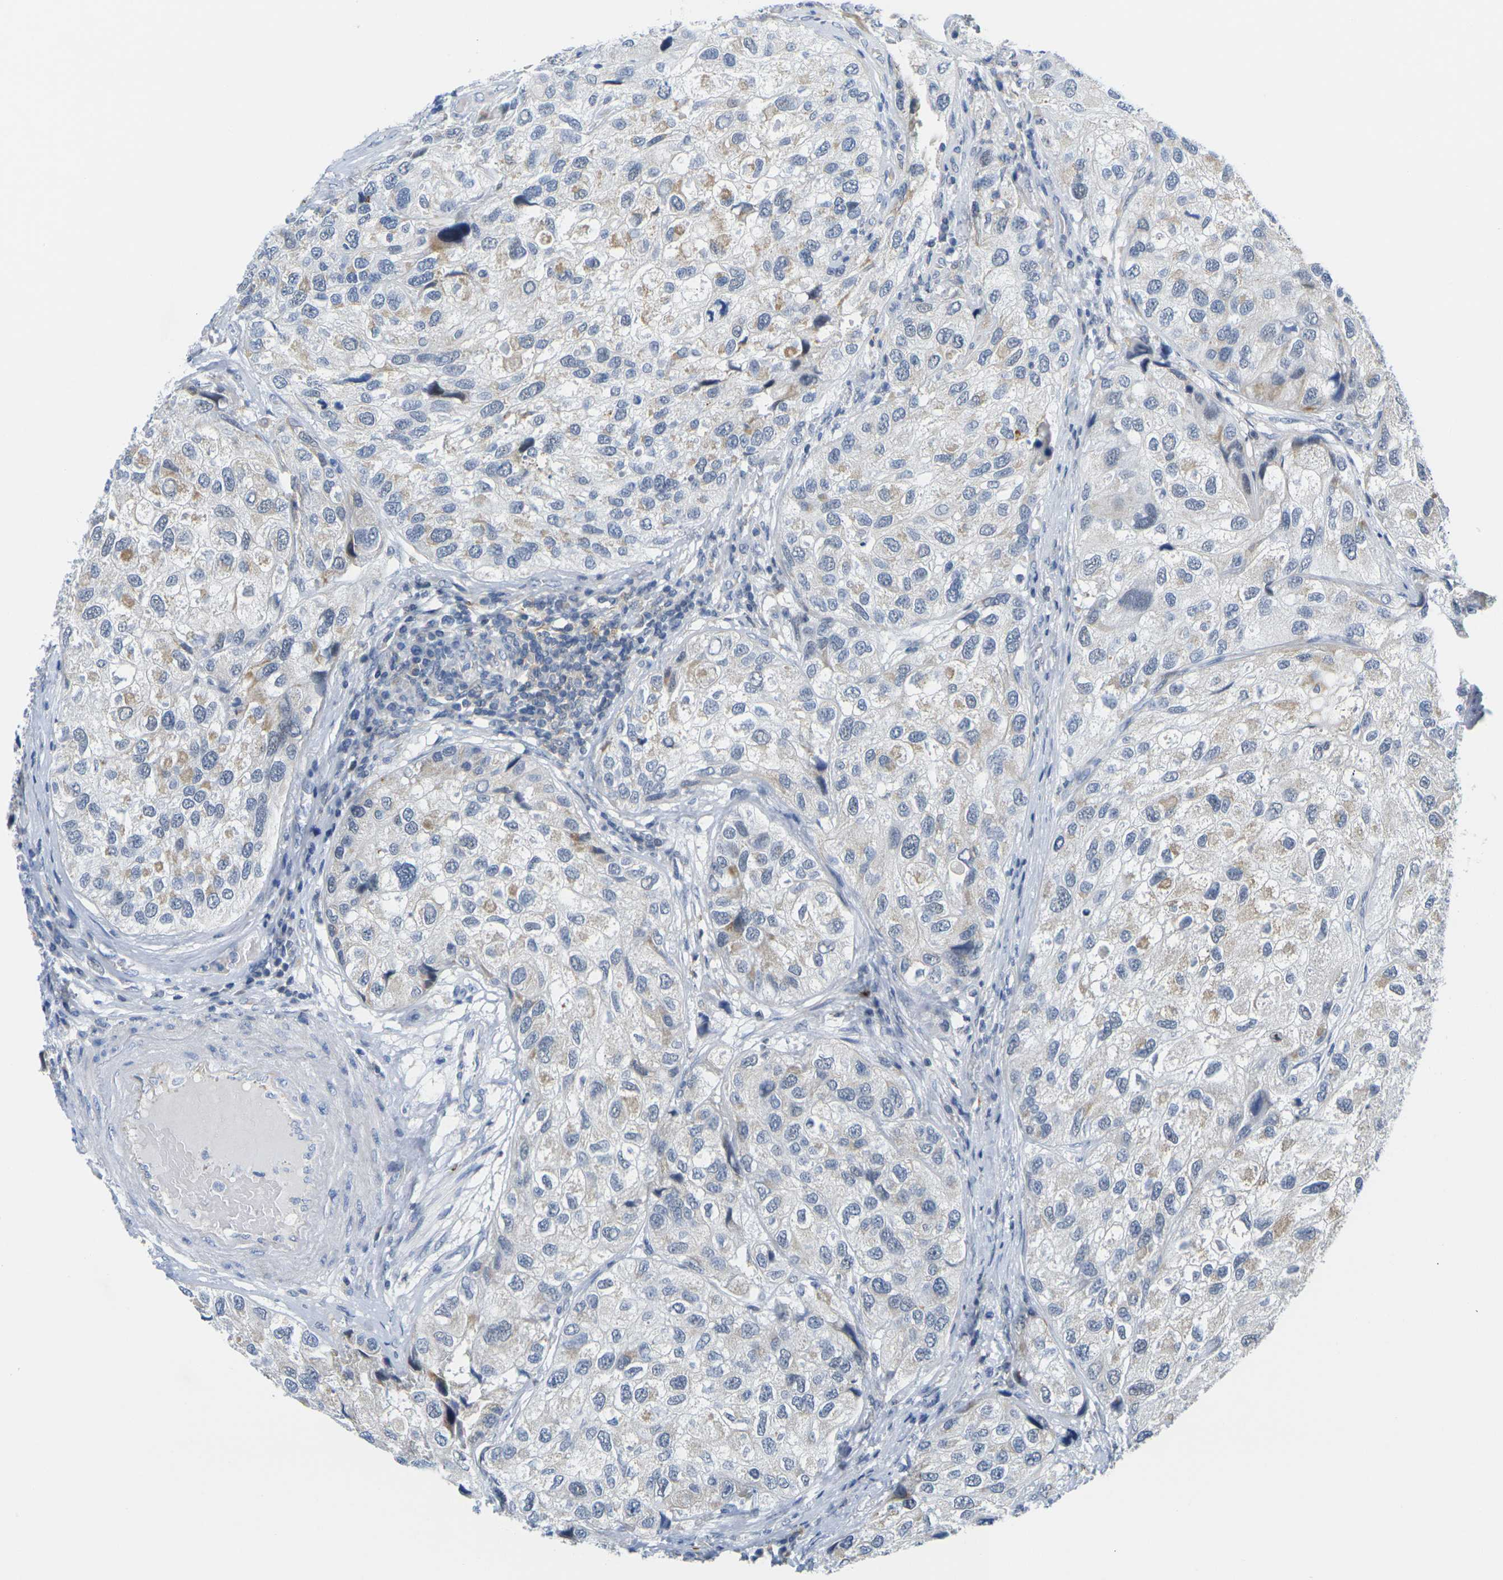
{"staining": {"intensity": "weak", "quantity": "<25%", "location": "cytoplasmic/membranous"}, "tissue": "urothelial cancer", "cell_type": "Tumor cells", "image_type": "cancer", "snomed": [{"axis": "morphology", "description": "Urothelial carcinoma, High grade"}, {"axis": "topography", "description": "Urinary bladder"}], "caption": "Tumor cells are negative for brown protein staining in urothelial cancer. Brightfield microscopy of immunohistochemistry stained with DAB (brown) and hematoxylin (blue), captured at high magnification.", "gene": "OTOF", "patient": {"sex": "female", "age": 64}}